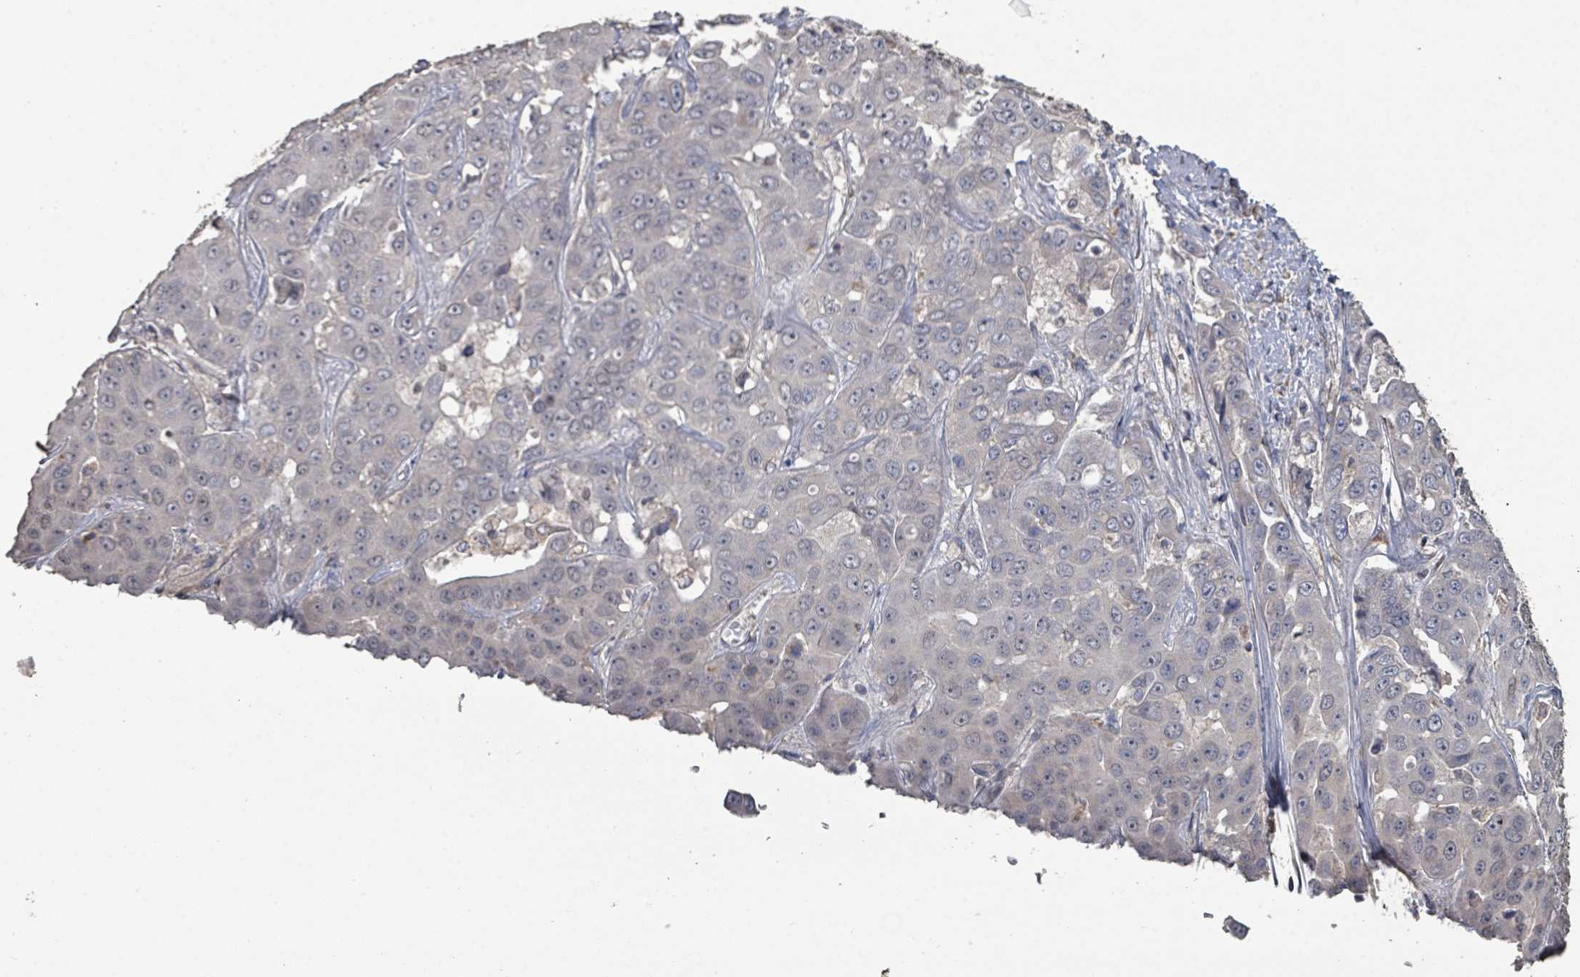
{"staining": {"intensity": "negative", "quantity": "none", "location": "none"}, "tissue": "liver cancer", "cell_type": "Tumor cells", "image_type": "cancer", "snomed": [{"axis": "morphology", "description": "Cholangiocarcinoma"}, {"axis": "topography", "description": "Liver"}], "caption": "This is an immunohistochemistry photomicrograph of liver cholangiocarcinoma. There is no expression in tumor cells.", "gene": "SLC9A7", "patient": {"sex": "female", "age": 52}}